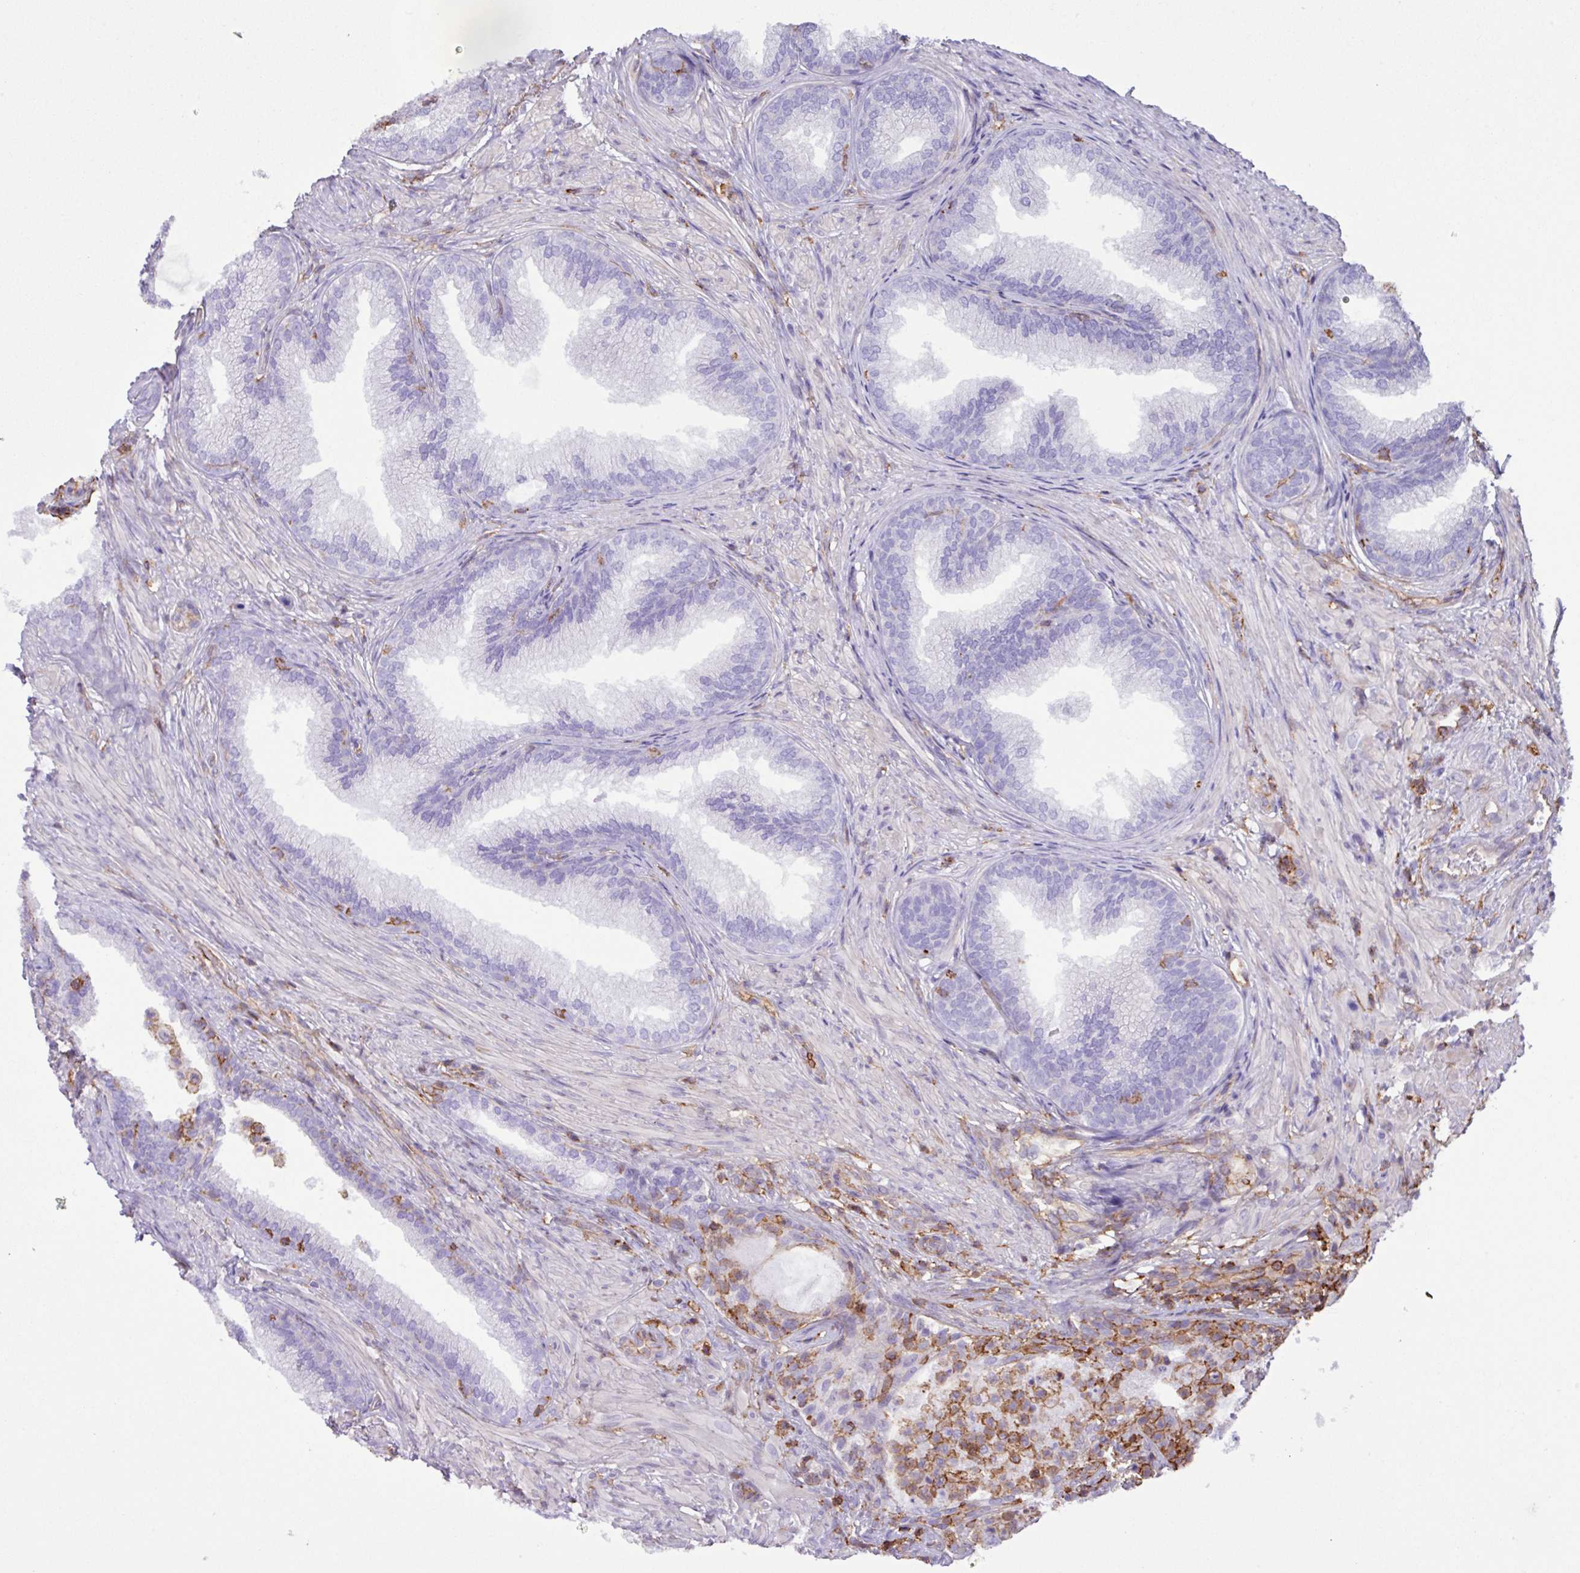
{"staining": {"intensity": "negative", "quantity": "none", "location": "none"}, "tissue": "prostate", "cell_type": "Glandular cells", "image_type": "normal", "snomed": [{"axis": "morphology", "description": "Normal tissue, NOS"}, {"axis": "topography", "description": "Prostate"}], "caption": "This is a photomicrograph of IHC staining of unremarkable prostate, which shows no staining in glandular cells. Brightfield microscopy of IHC stained with DAB (brown) and hematoxylin (blue), captured at high magnification.", "gene": "PPP1R18", "patient": {"sex": "male", "age": 76}}